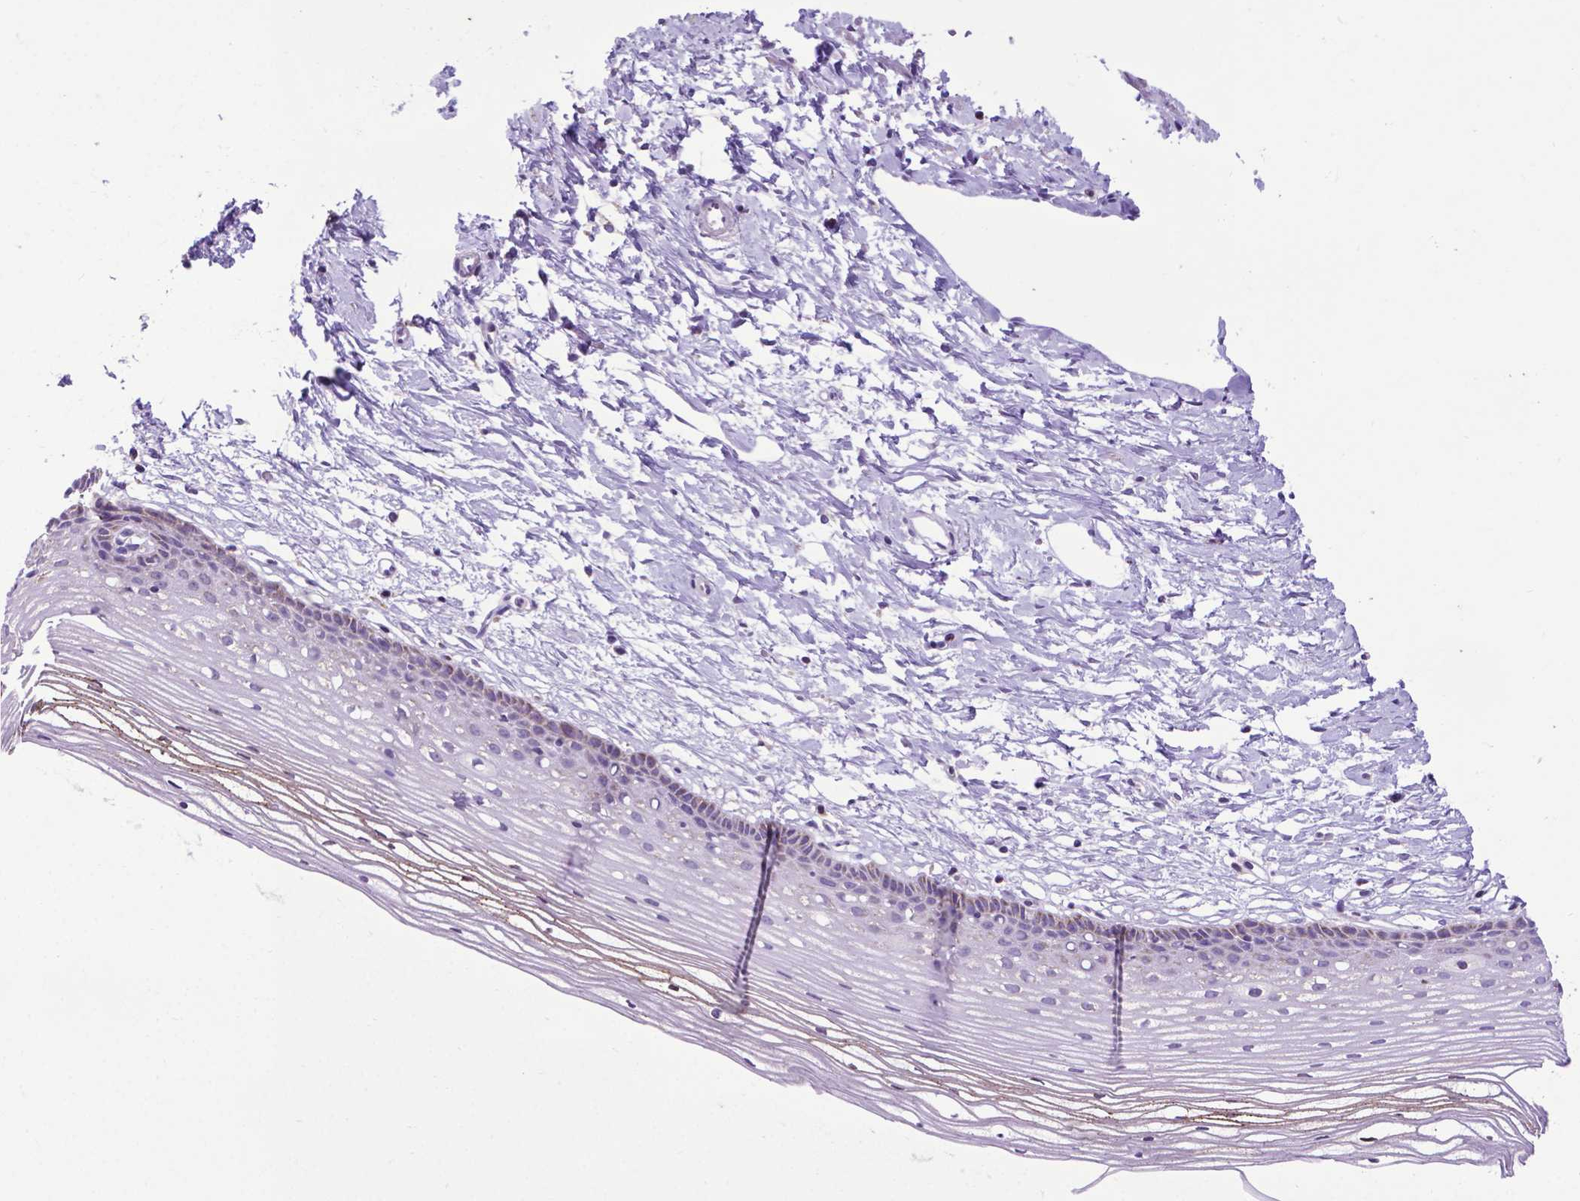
{"staining": {"intensity": "negative", "quantity": "none", "location": "none"}, "tissue": "cervix", "cell_type": "Glandular cells", "image_type": "normal", "snomed": [{"axis": "morphology", "description": "Normal tissue, NOS"}, {"axis": "topography", "description": "Cervix"}], "caption": "Immunohistochemistry (IHC) histopathology image of normal cervix: human cervix stained with DAB reveals no significant protein expression in glandular cells.", "gene": "POU3F3", "patient": {"sex": "female", "age": 40}}